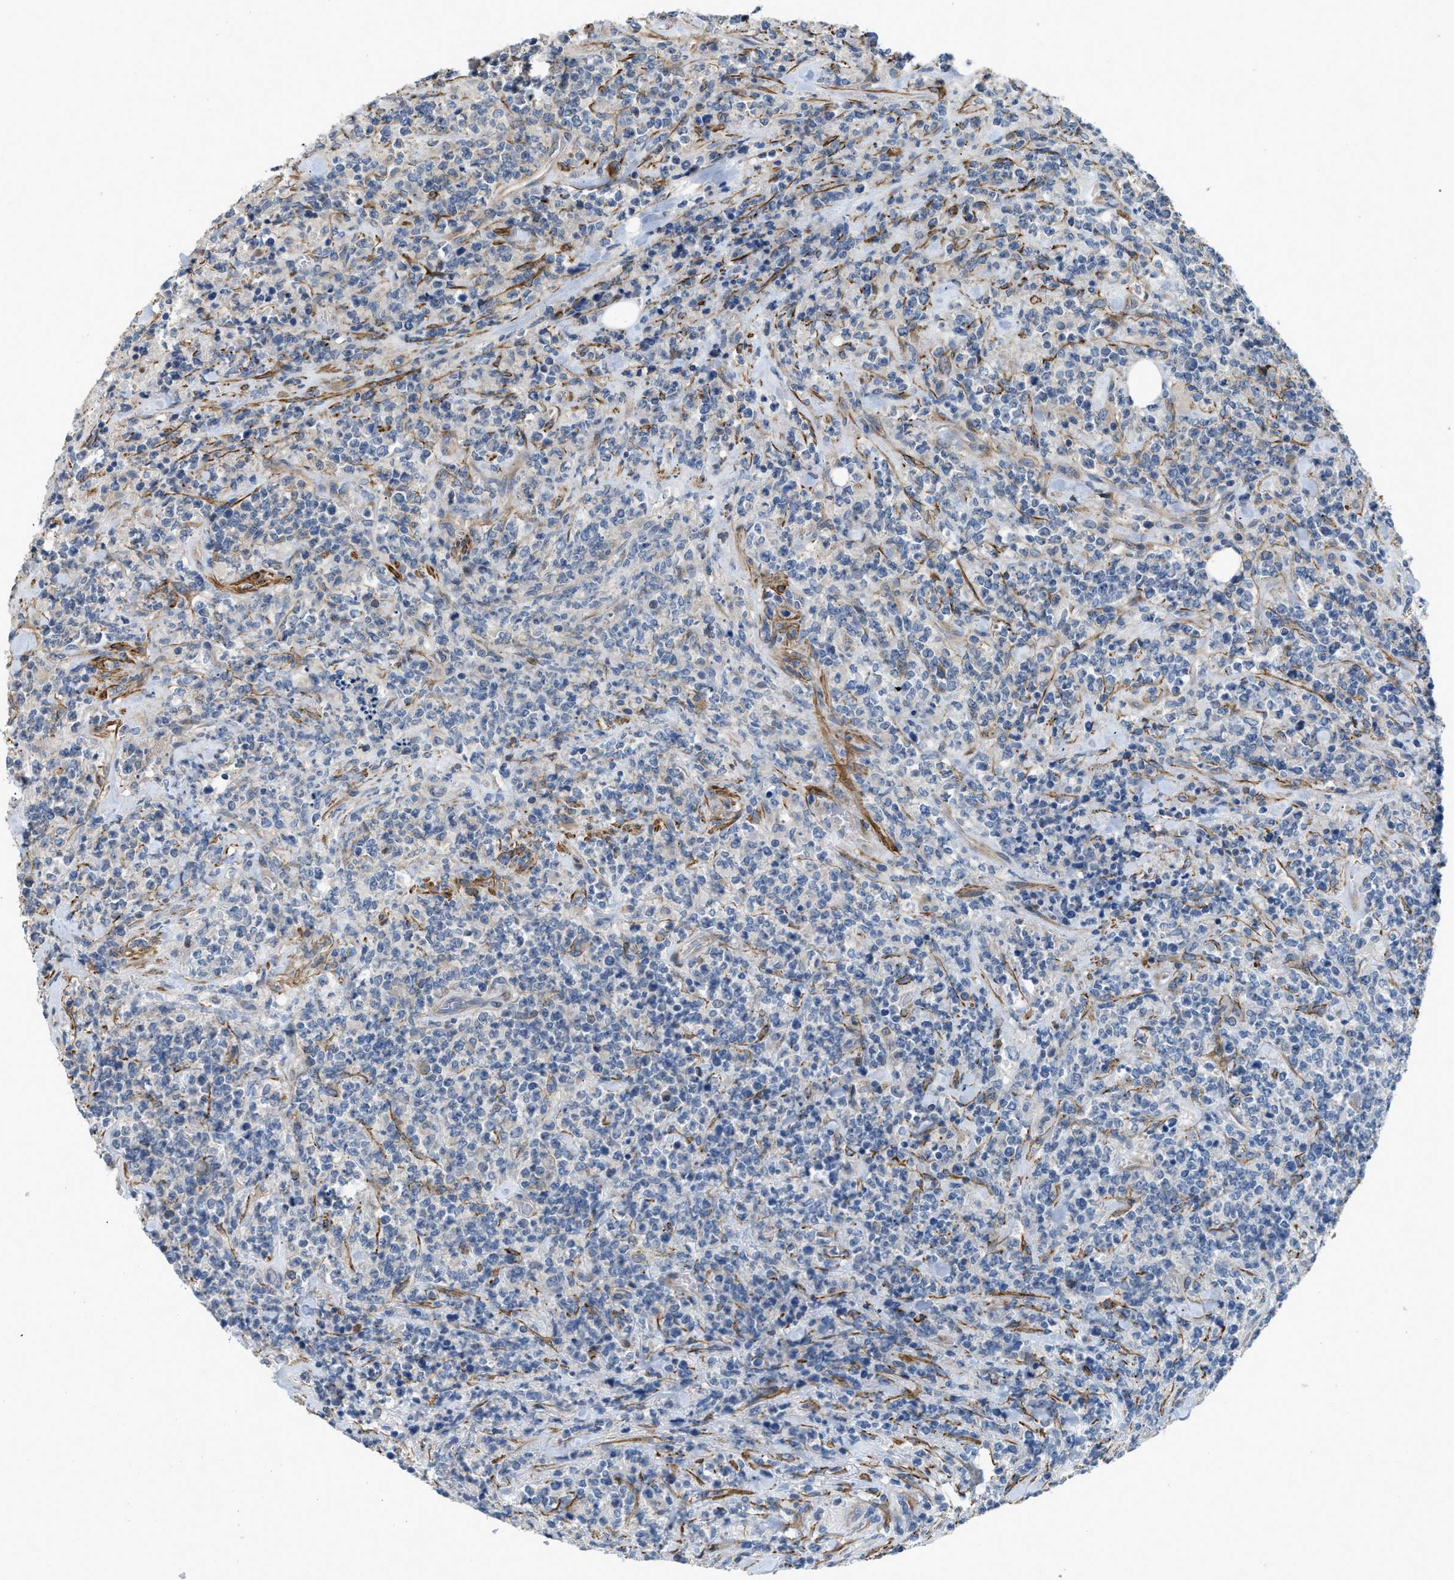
{"staining": {"intensity": "negative", "quantity": "none", "location": "none"}, "tissue": "lymphoma", "cell_type": "Tumor cells", "image_type": "cancer", "snomed": [{"axis": "morphology", "description": "Malignant lymphoma, non-Hodgkin's type, High grade"}, {"axis": "topography", "description": "Soft tissue"}], "caption": "DAB (3,3'-diaminobenzidine) immunohistochemical staining of high-grade malignant lymphoma, non-Hodgkin's type demonstrates no significant positivity in tumor cells.", "gene": "BMPR1A", "patient": {"sex": "male", "age": 18}}